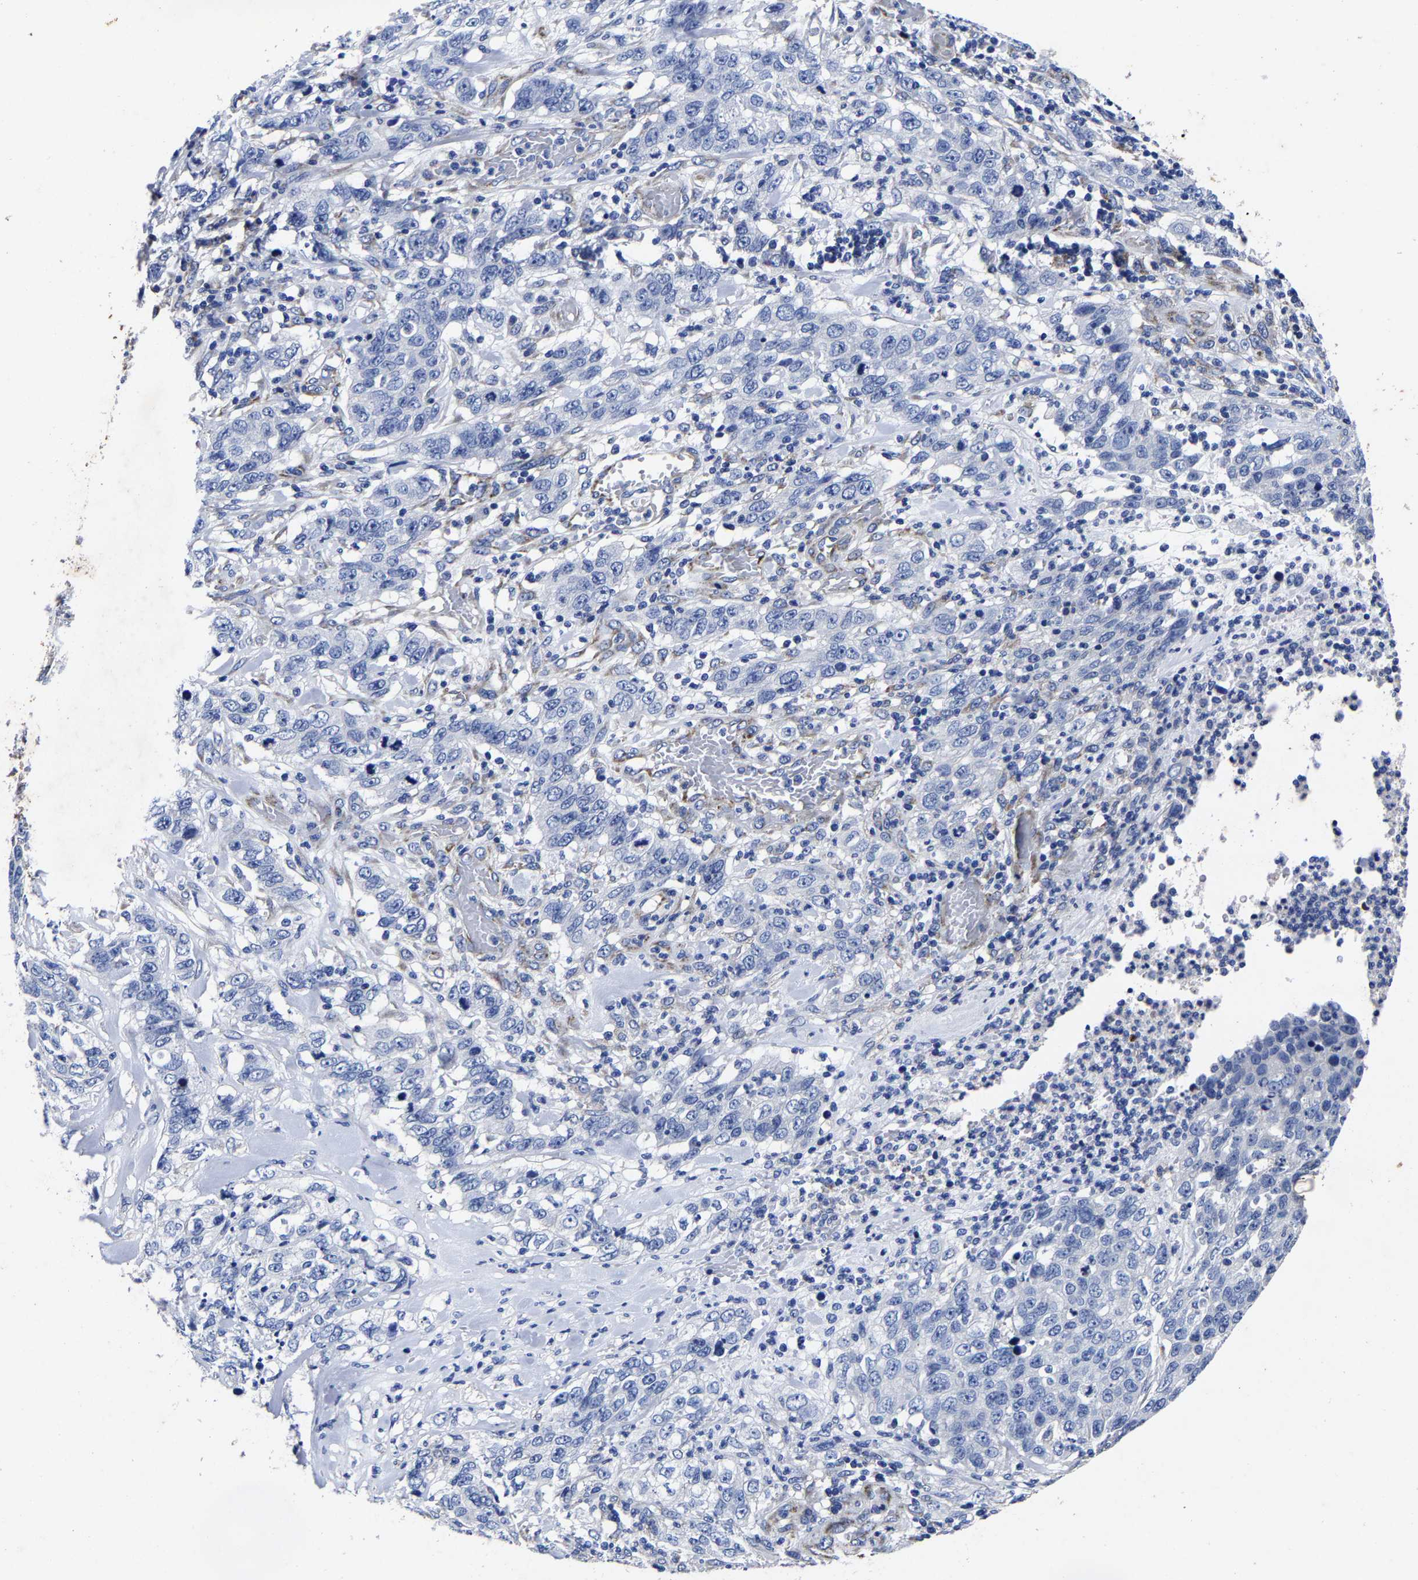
{"staining": {"intensity": "negative", "quantity": "none", "location": "none"}, "tissue": "stomach cancer", "cell_type": "Tumor cells", "image_type": "cancer", "snomed": [{"axis": "morphology", "description": "Adenocarcinoma, NOS"}, {"axis": "topography", "description": "Stomach"}], "caption": "Image shows no significant protein positivity in tumor cells of stomach cancer. Nuclei are stained in blue.", "gene": "AASS", "patient": {"sex": "male", "age": 48}}